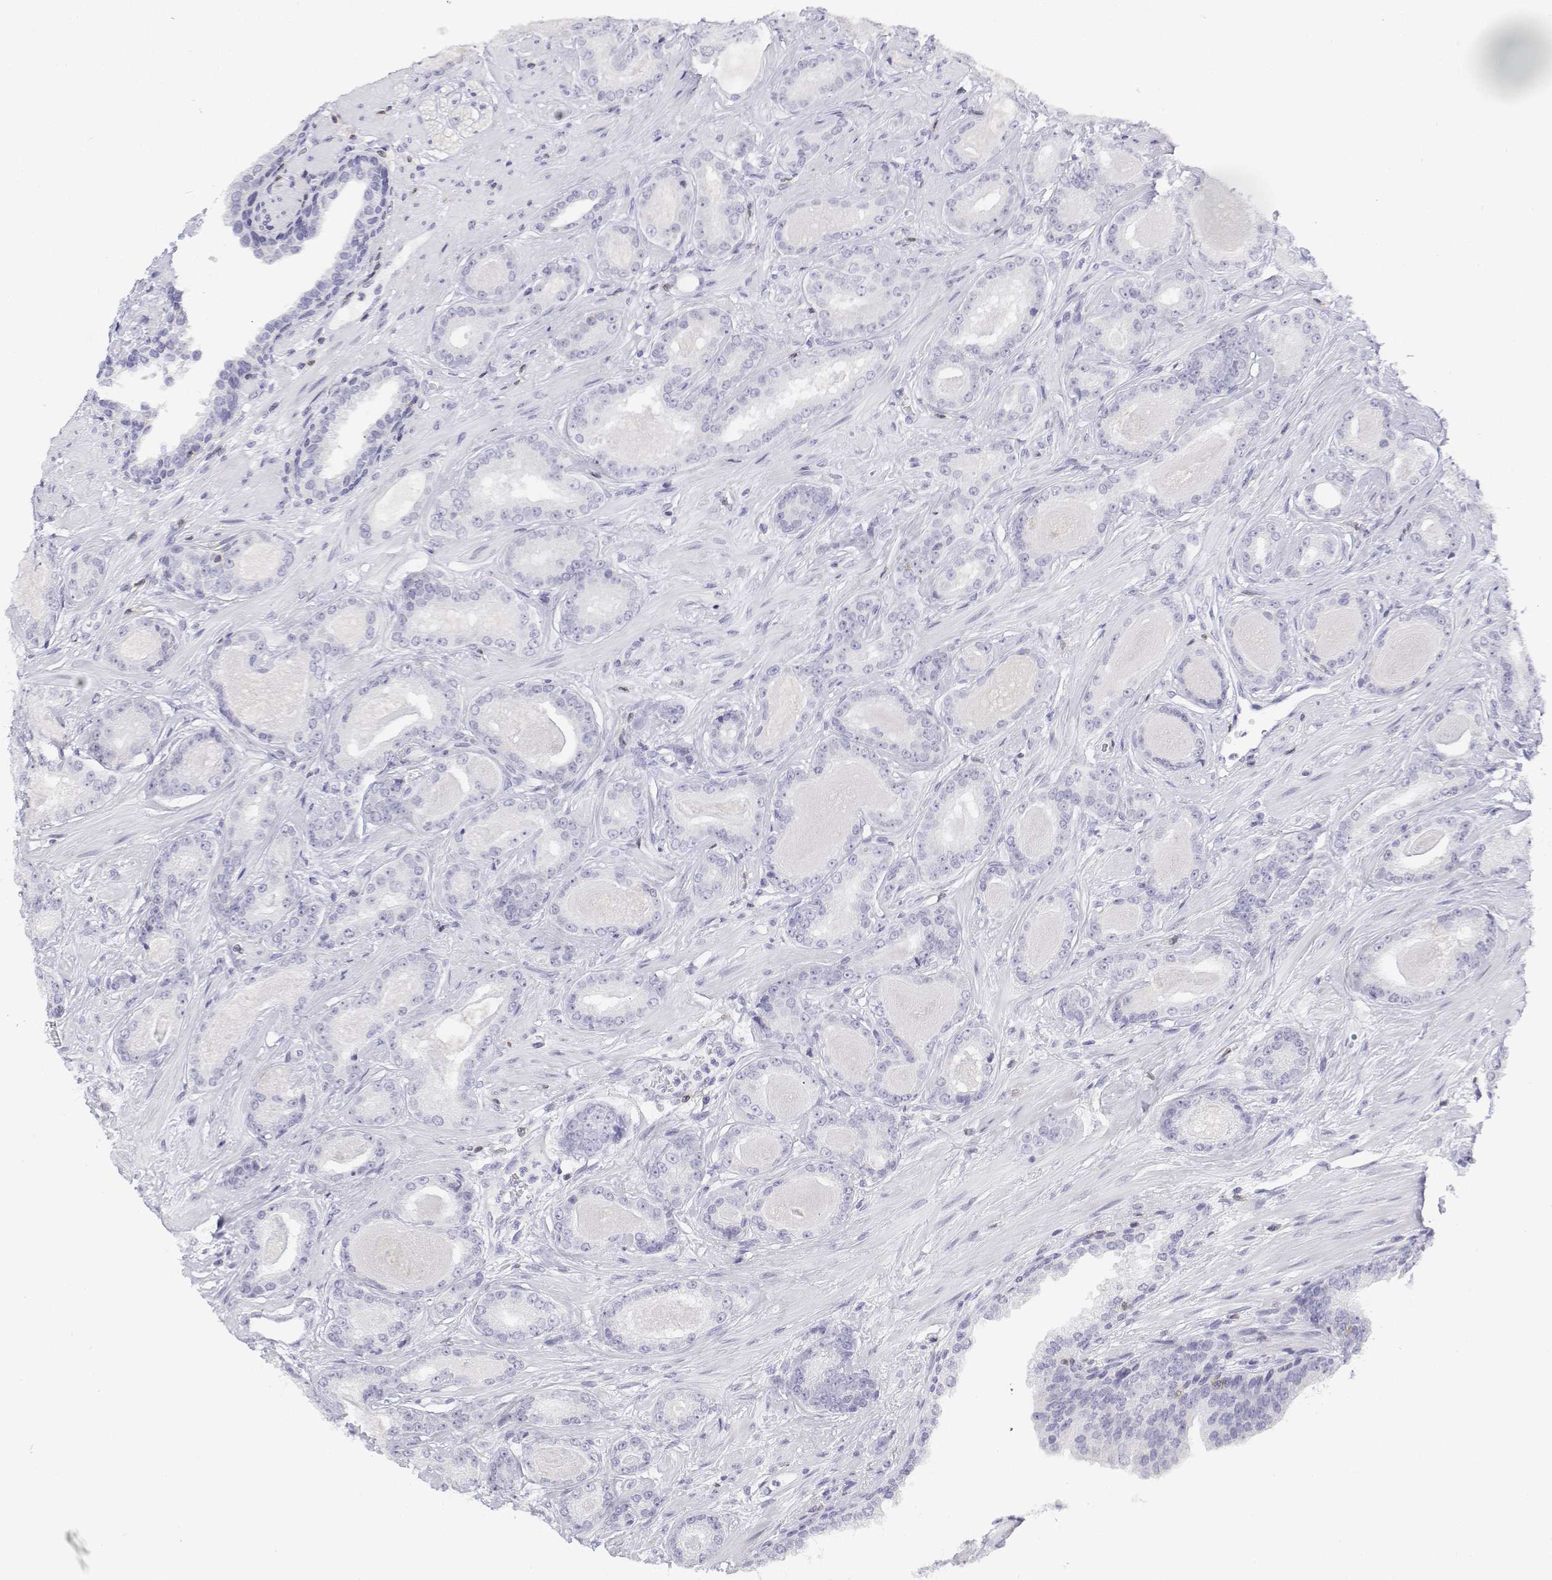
{"staining": {"intensity": "negative", "quantity": "none", "location": "none"}, "tissue": "prostate cancer", "cell_type": "Tumor cells", "image_type": "cancer", "snomed": [{"axis": "morphology", "description": "Adenocarcinoma, Low grade"}, {"axis": "topography", "description": "Prostate"}], "caption": "Prostate cancer (adenocarcinoma (low-grade)) was stained to show a protein in brown. There is no significant expression in tumor cells.", "gene": "CD3E", "patient": {"sex": "male", "age": 61}}